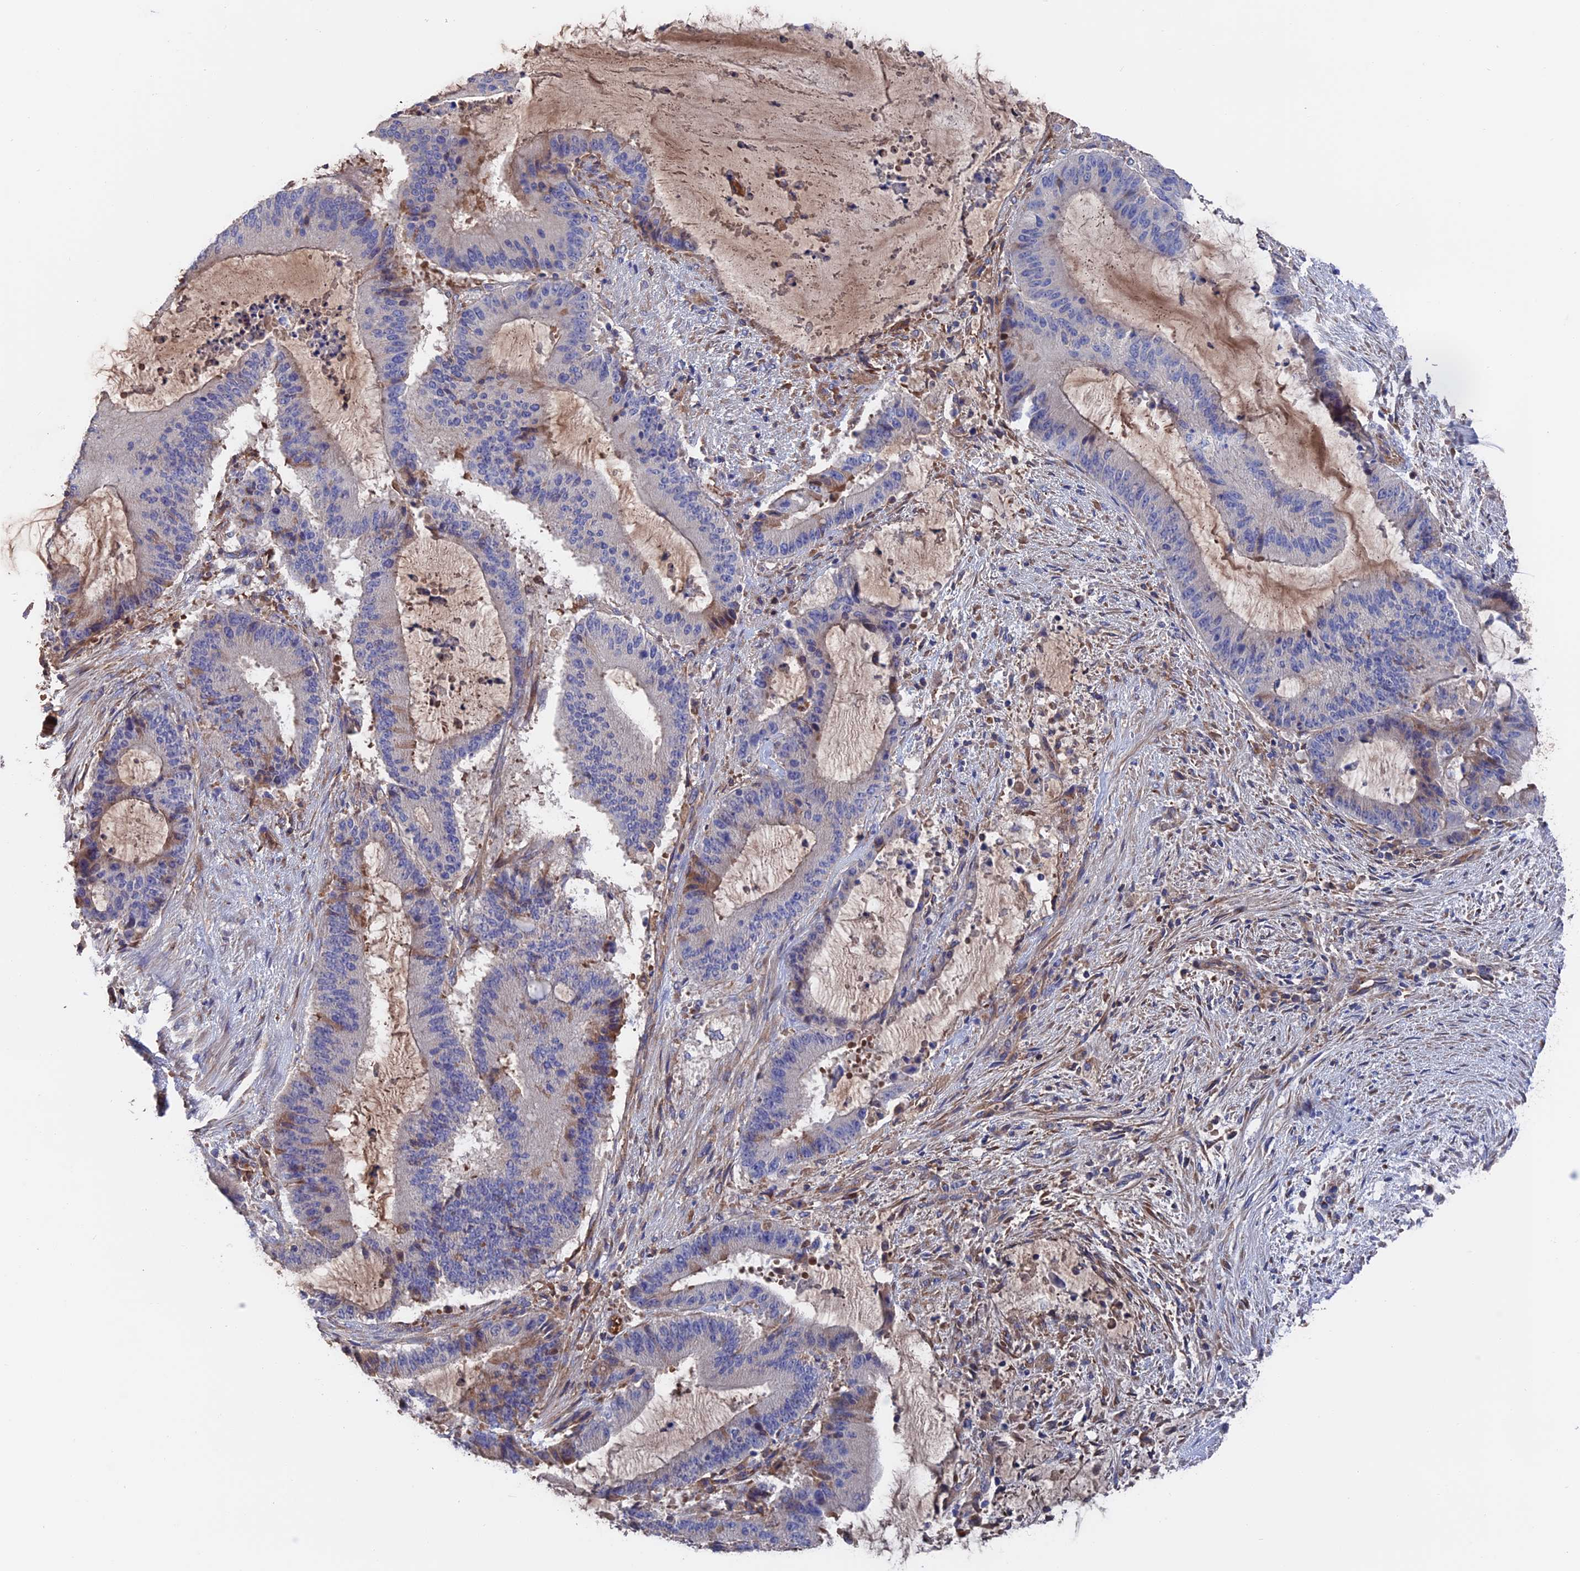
{"staining": {"intensity": "negative", "quantity": "none", "location": "none"}, "tissue": "liver cancer", "cell_type": "Tumor cells", "image_type": "cancer", "snomed": [{"axis": "morphology", "description": "Normal tissue, NOS"}, {"axis": "morphology", "description": "Cholangiocarcinoma"}, {"axis": "topography", "description": "Liver"}, {"axis": "topography", "description": "Peripheral nerve tissue"}], "caption": "This is a micrograph of immunohistochemistry staining of liver cholangiocarcinoma, which shows no staining in tumor cells. Nuclei are stained in blue.", "gene": "HPF1", "patient": {"sex": "female", "age": 73}}